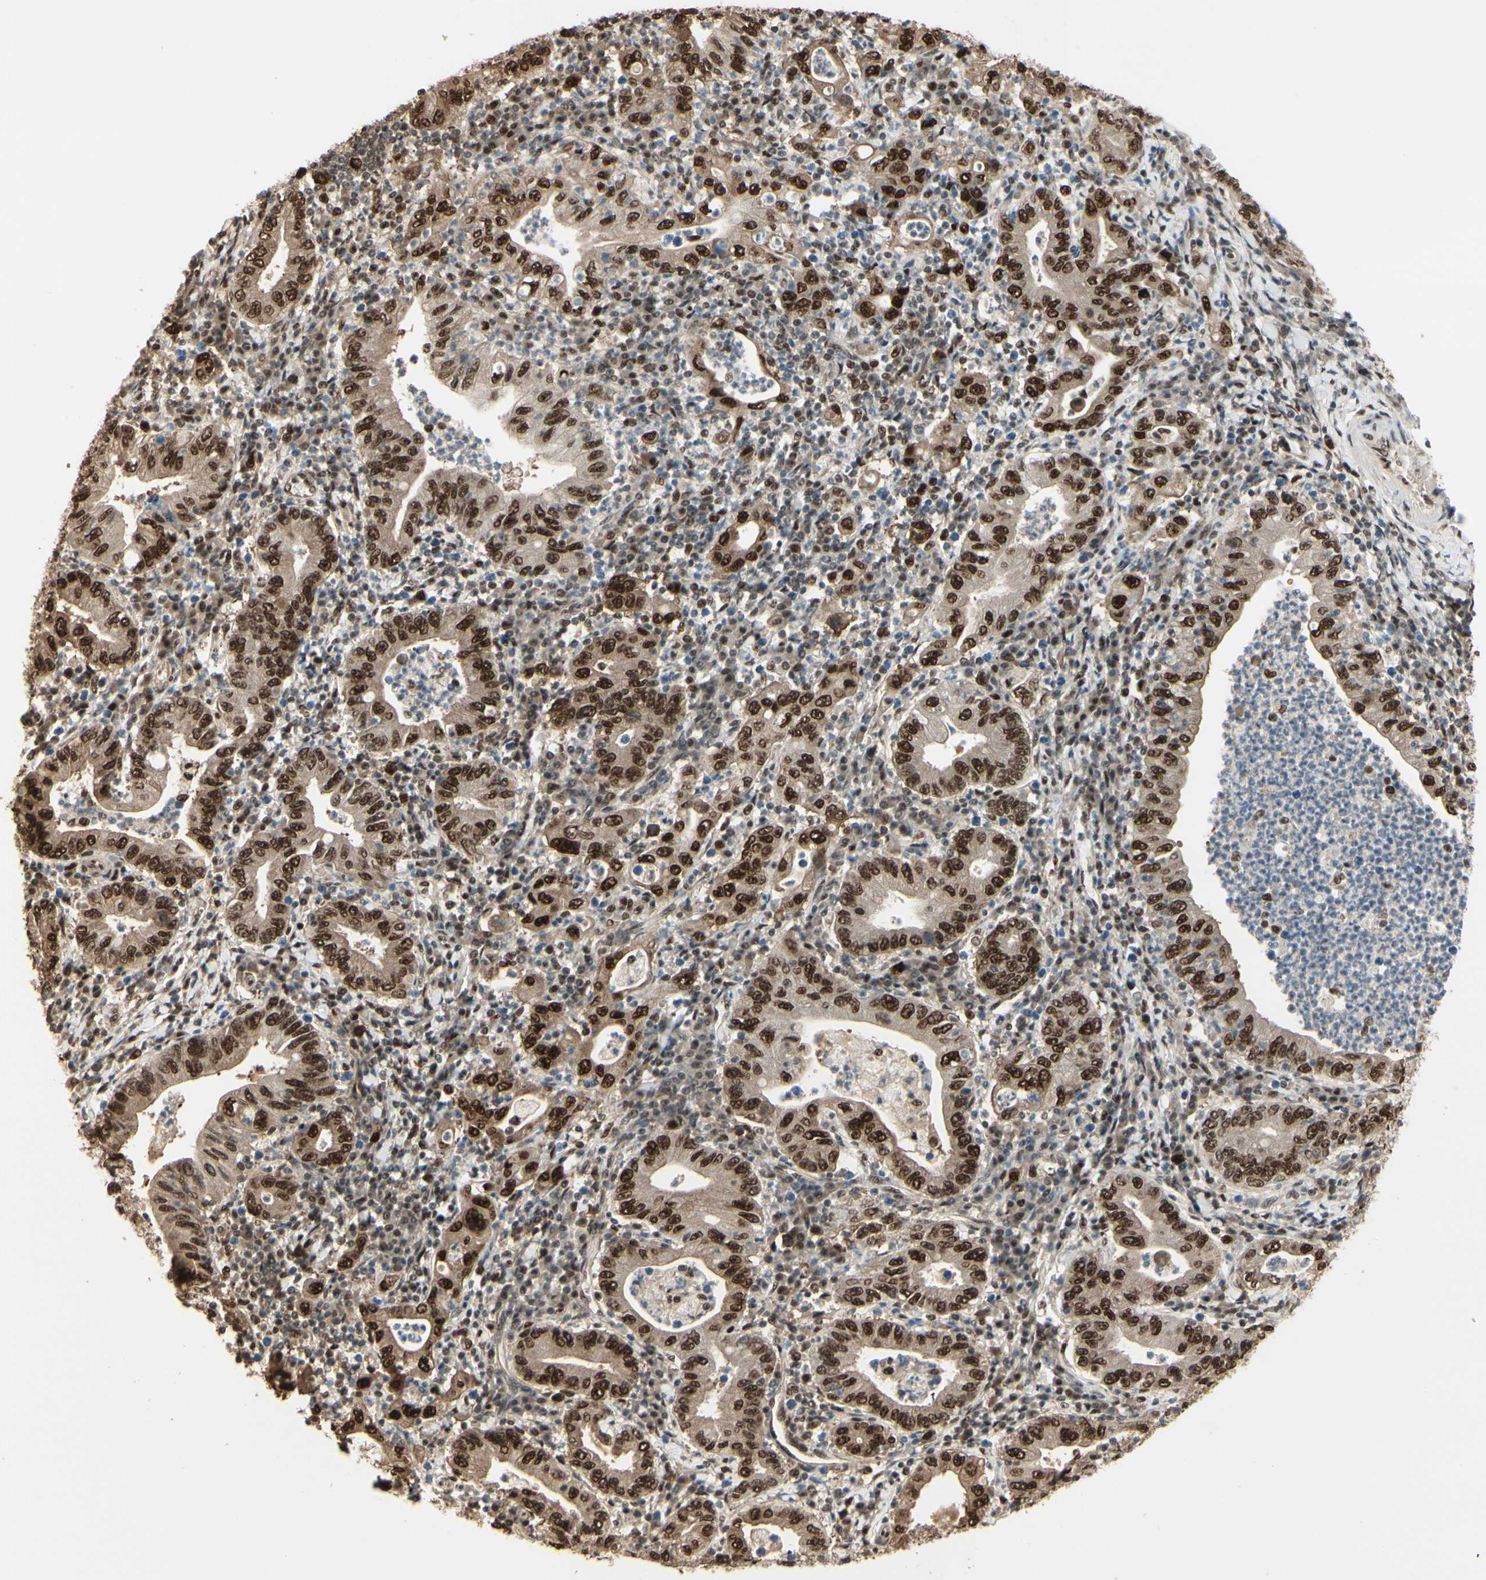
{"staining": {"intensity": "strong", "quantity": ">75%", "location": "cytoplasmic/membranous,nuclear"}, "tissue": "stomach cancer", "cell_type": "Tumor cells", "image_type": "cancer", "snomed": [{"axis": "morphology", "description": "Normal tissue, NOS"}, {"axis": "morphology", "description": "Adenocarcinoma, NOS"}, {"axis": "topography", "description": "Esophagus"}, {"axis": "topography", "description": "Stomach, upper"}, {"axis": "topography", "description": "Peripheral nerve tissue"}], "caption": "Adenocarcinoma (stomach) was stained to show a protein in brown. There is high levels of strong cytoplasmic/membranous and nuclear staining in about >75% of tumor cells.", "gene": "HSF1", "patient": {"sex": "male", "age": 62}}